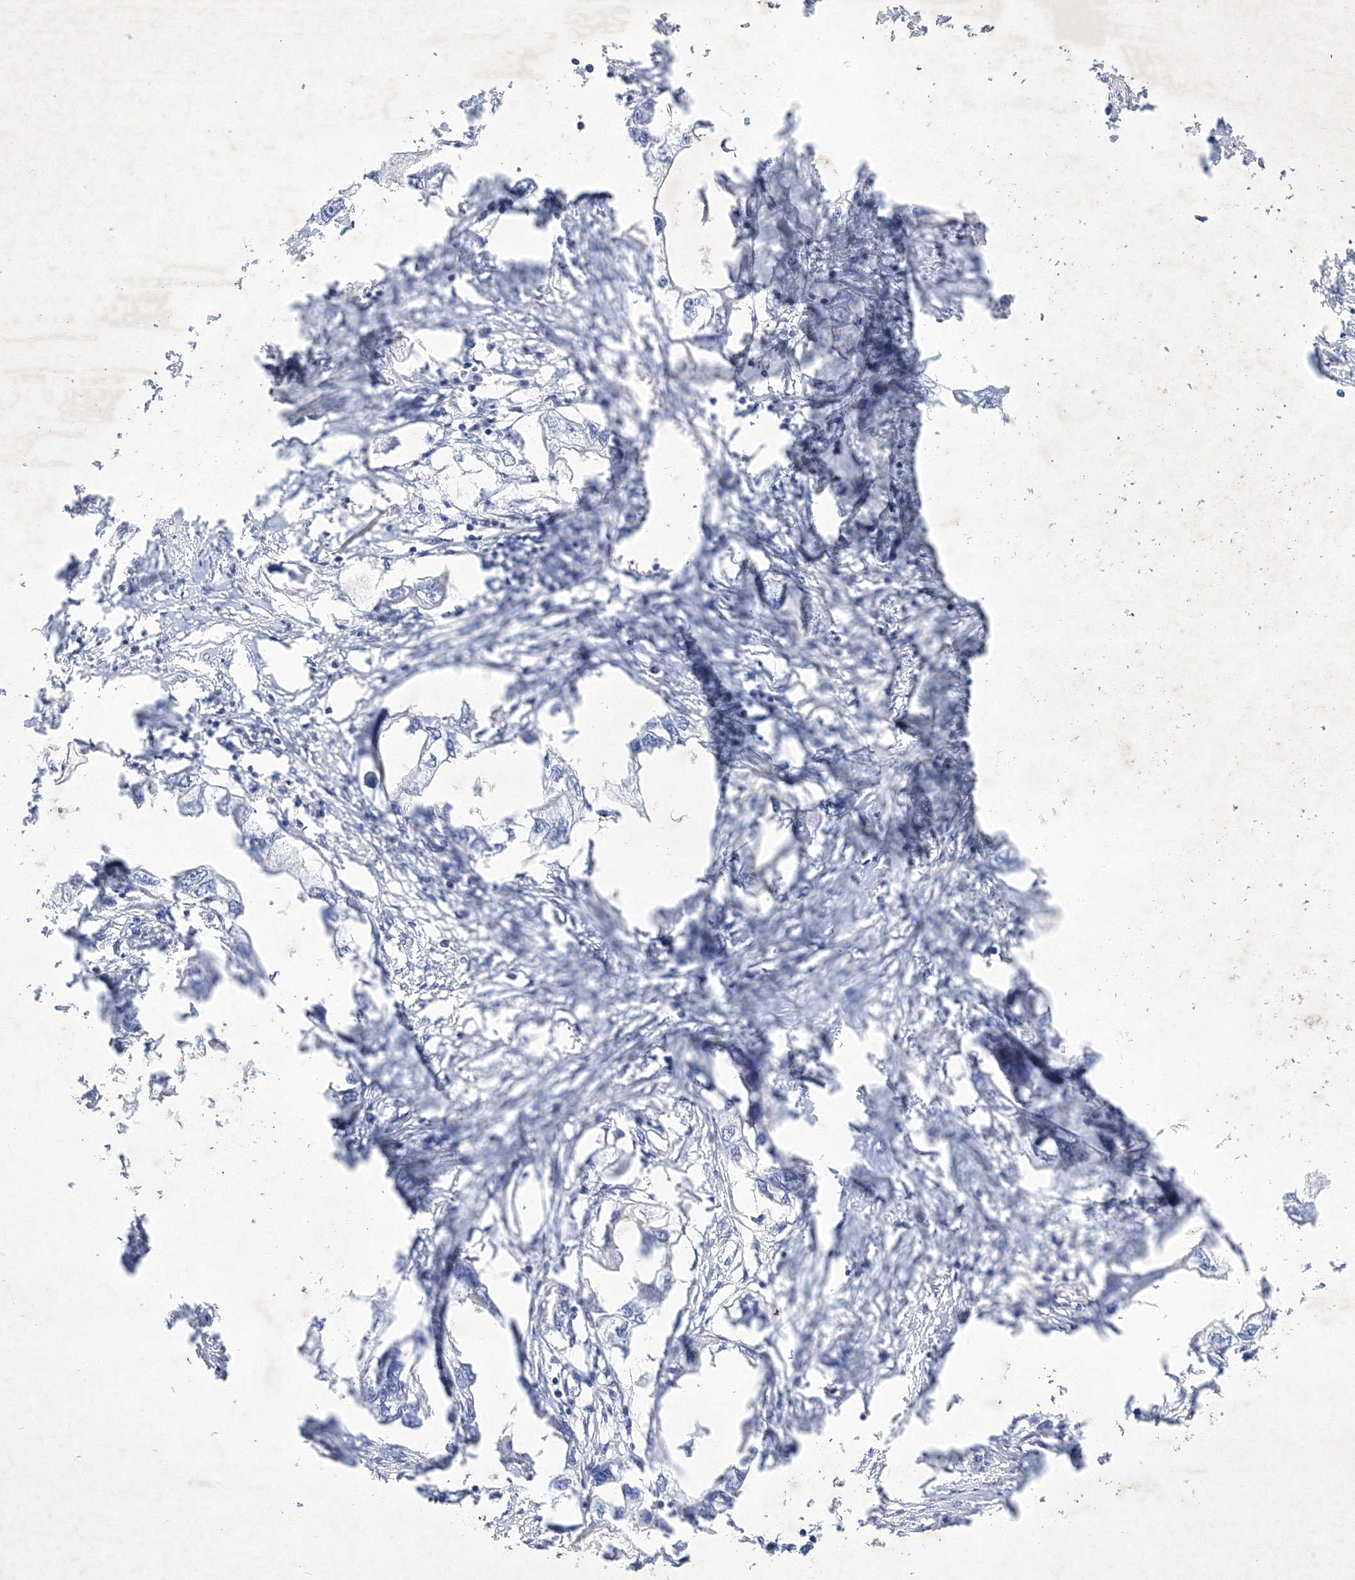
{"staining": {"intensity": "negative", "quantity": "none", "location": "none"}, "tissue": "endometrial cancer", "cell_type": "Tumor cells", "image_type": "cancer", "snomed": [{"axis": "morphology", "description": "Adenocarcinoma, NOS"}, {"axis": "morphology", "description": "Adenocarcinoma, metastatic, NOS"}, {"axis": "topography", "description": "Adipose tissue"}, {"axis": "topography", "description": "Endometrium"}], "caption": "Immunohistochemistry (IHC) of human endometrial cancer (adenocarcinoma) displays no staining in tumor cells.", "gene": "GPN1", "patient": {"sex": "female", "age": 67}}